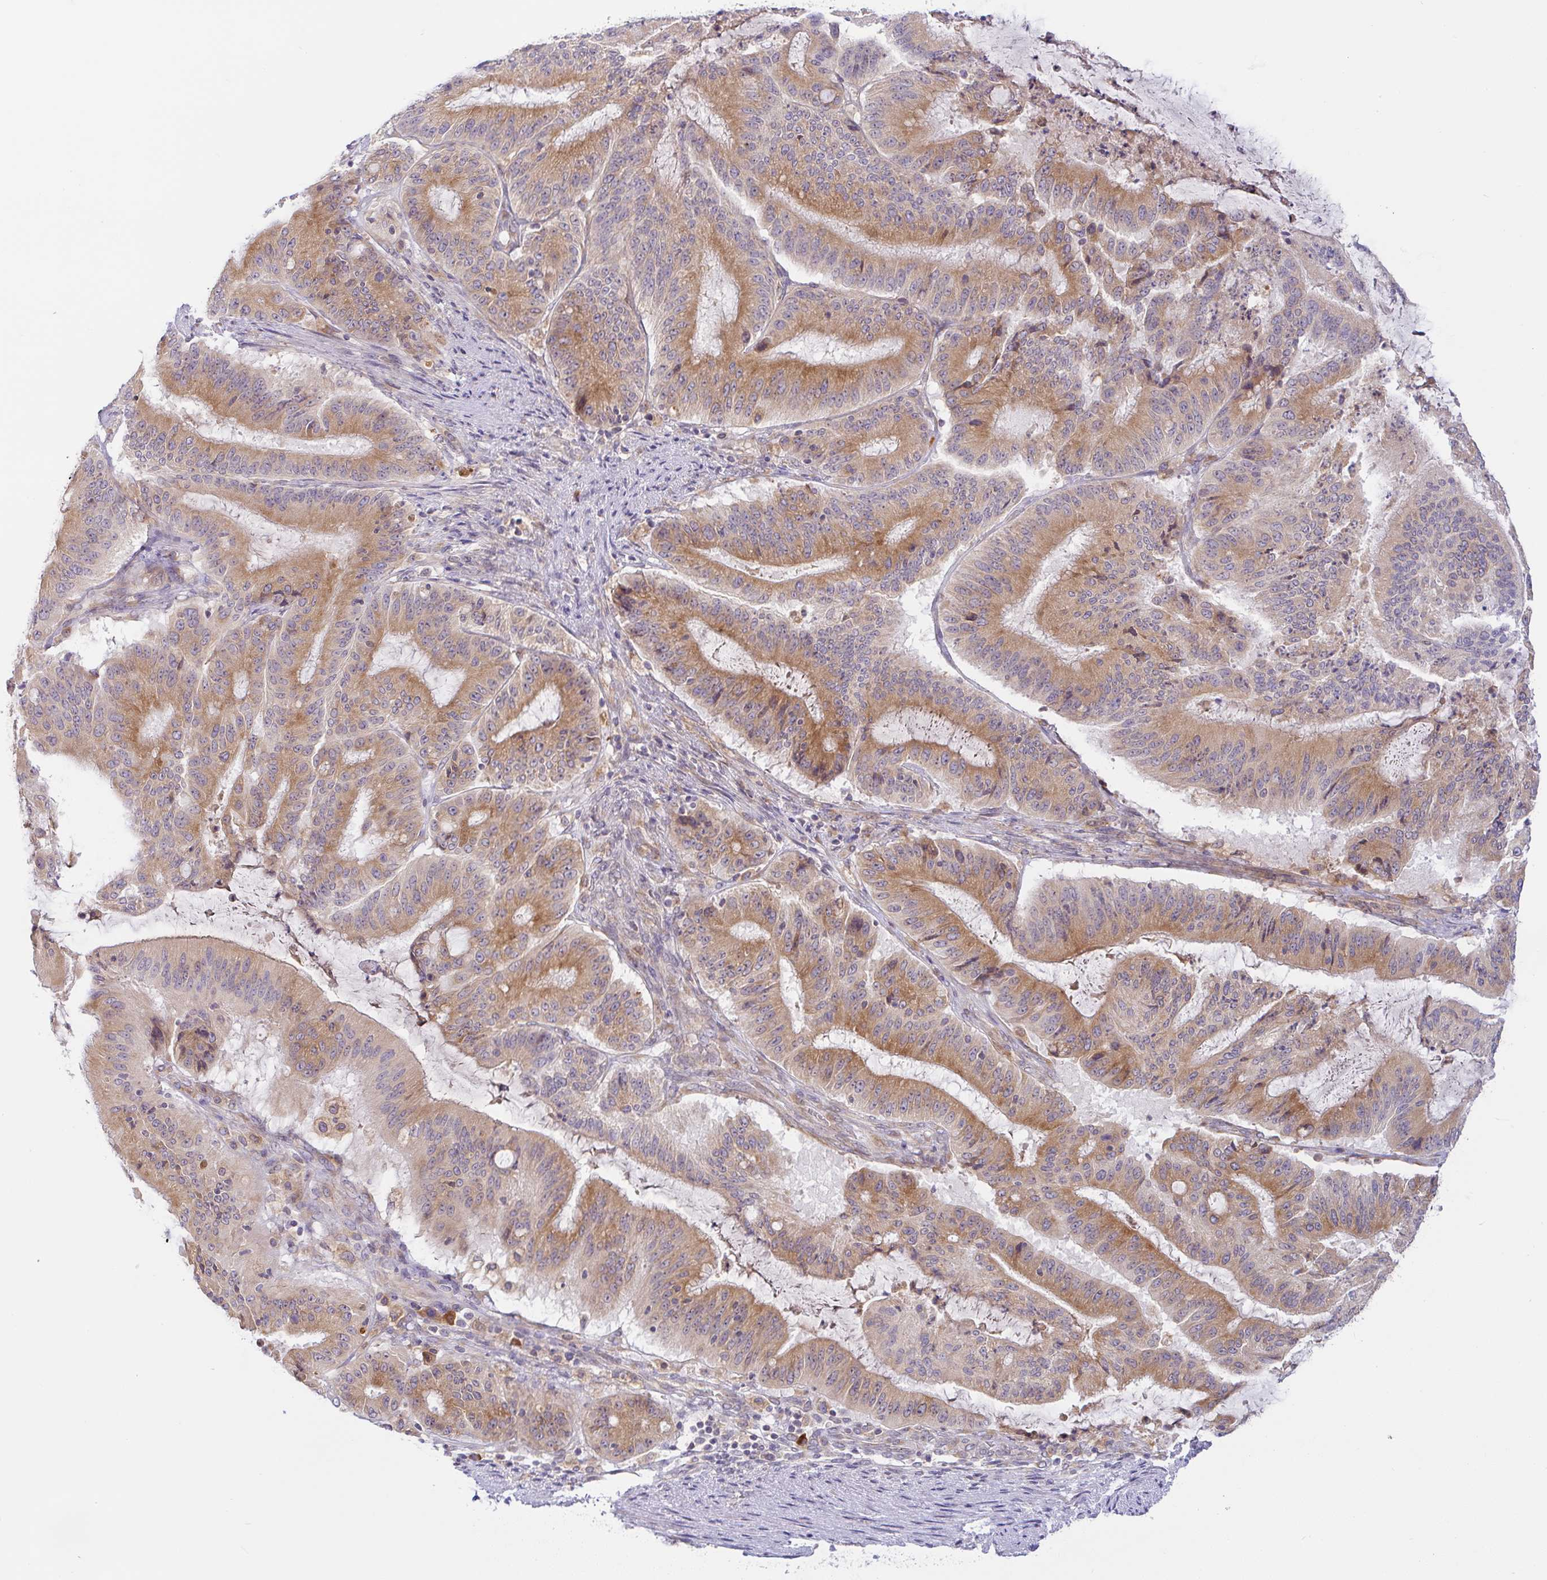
{"staining": {"intensity": "moderate", "quantity": ">75%", "location": "cytoplasmic/membranous"}, "tissue": "liver cancer", "cell_type": "Tumor cells", "image_type": "cancer", "snomed": [{"axis": "morphology", "description": "Normal tissue, NOS"}, {"axis": "morphology", "description": "Cholangiocarcinoma"}, {"axis": "topography", "description": "Liver"}, {"axis": "topography", "description": "Peripheral nerve tissue"}], "caption": "Protein expression analysis of cholangiocarcinoma (liver) demonstrates moderate cytoplasmic/membranous staining in about >75% of tumor cells.", "gene": "DERL2", "patient": {"sex": "female", "age": 73}}